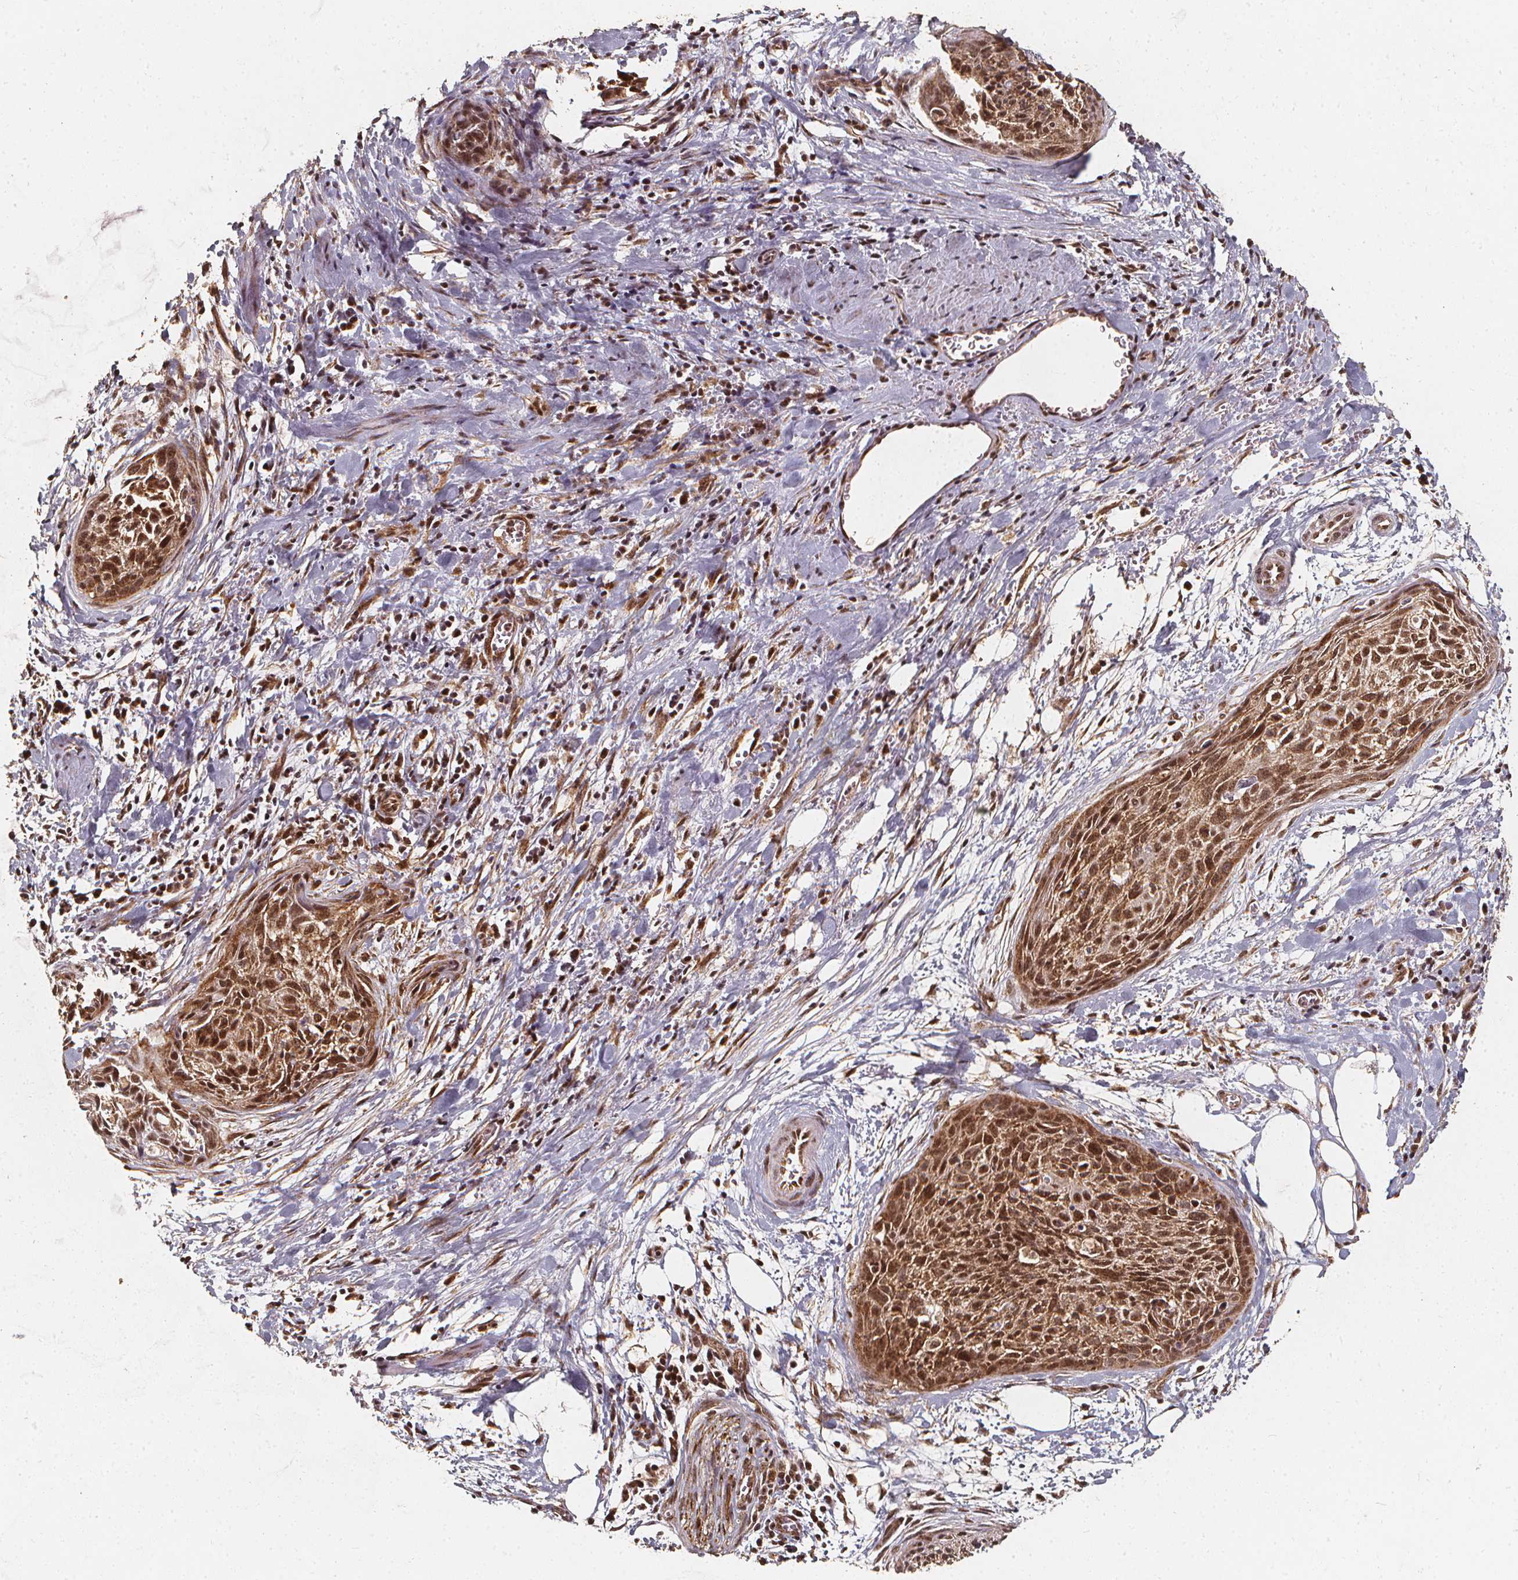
{"staining": {"intensity": "moderate", "quantity": ">75%", "location": "cytoplasmic/membranous,nuclear"}, "tissue": "cervical cancer", "cell_type": "Tumor cells", "image_type": "cancer", "snomed": [{"axis": "morphology", "description": "Squamous cell carcinoma, NOS"}, {"axis": "topography", "description": "Cervix"}], "caption": "Immunohistochemical staining of human cervical squamous cell carcinoma reveals medium levels of moderate cytoplasmic/membranous and nuclear protein expression in about >75% of tumor cells.", "gene": "SMN1", "patient": {"sex": "female", "age": 55}}